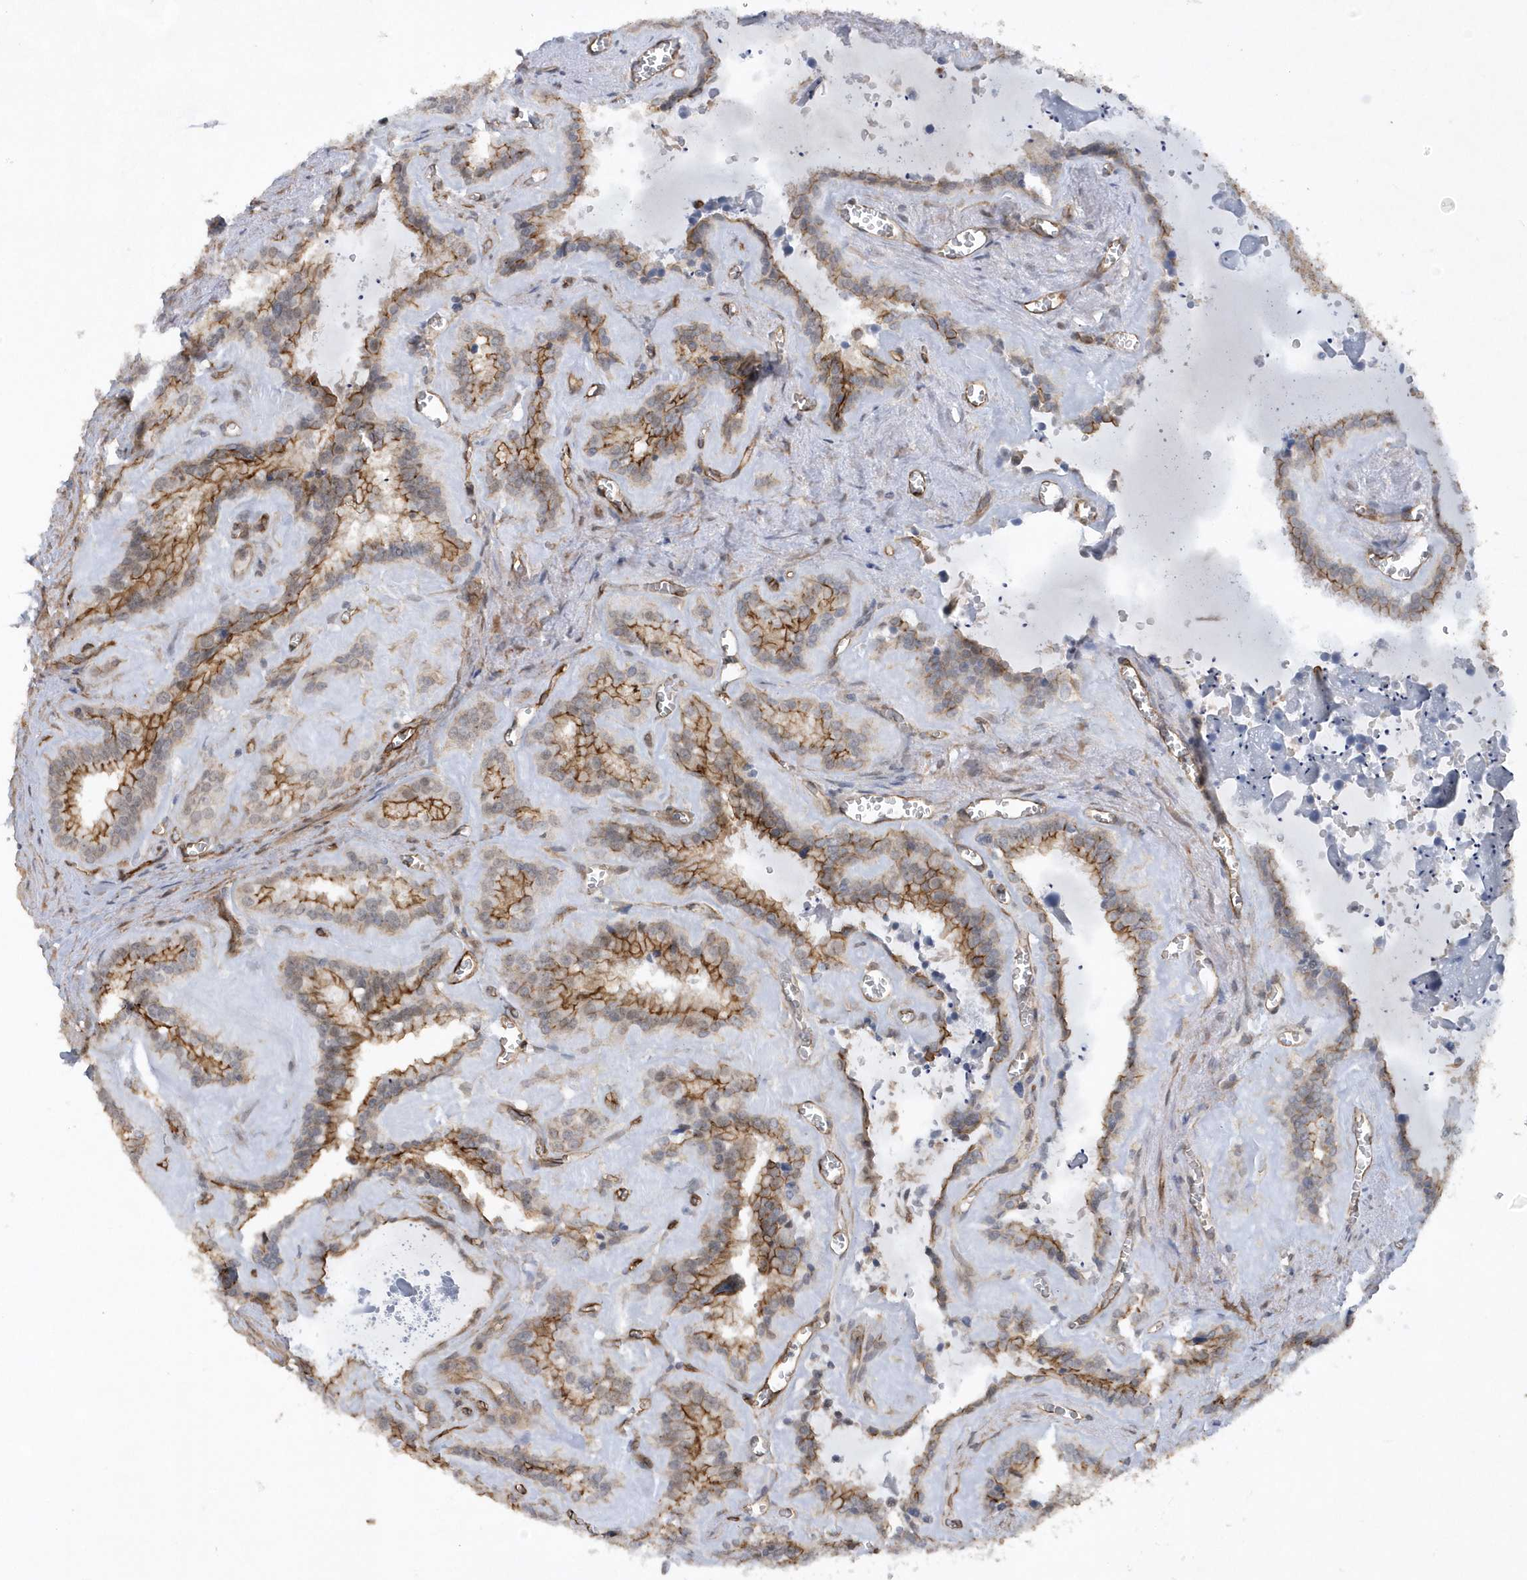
{"staining": {"intensity": "strong", "quantity": "25%-75%", "location": "cytoplasmic/membranous"}, "tissue": "seminal vesicle", "cell_type": "Glandular cells", "image_type": "normal", "snomed": [{"axis": "morphology", "description": "Normal tissue, NOS"}, {"axis": "topography", "description": "Prostate"}, {"axis": "topography", "description": "Seminal veicle"}], "caption": "High-magnification brightfield microscopy of benign seminal vesicle stained with DAB (3,3'-diaminobenzidine) (brown) and counterstained with hematoxylin (blue). glandular cells exhibit strong cytoplasmic/membranous staining is seen in about25%-75% of cells.", "gene": "RAI14", "patient": {"sex": "male", "age": 59}}